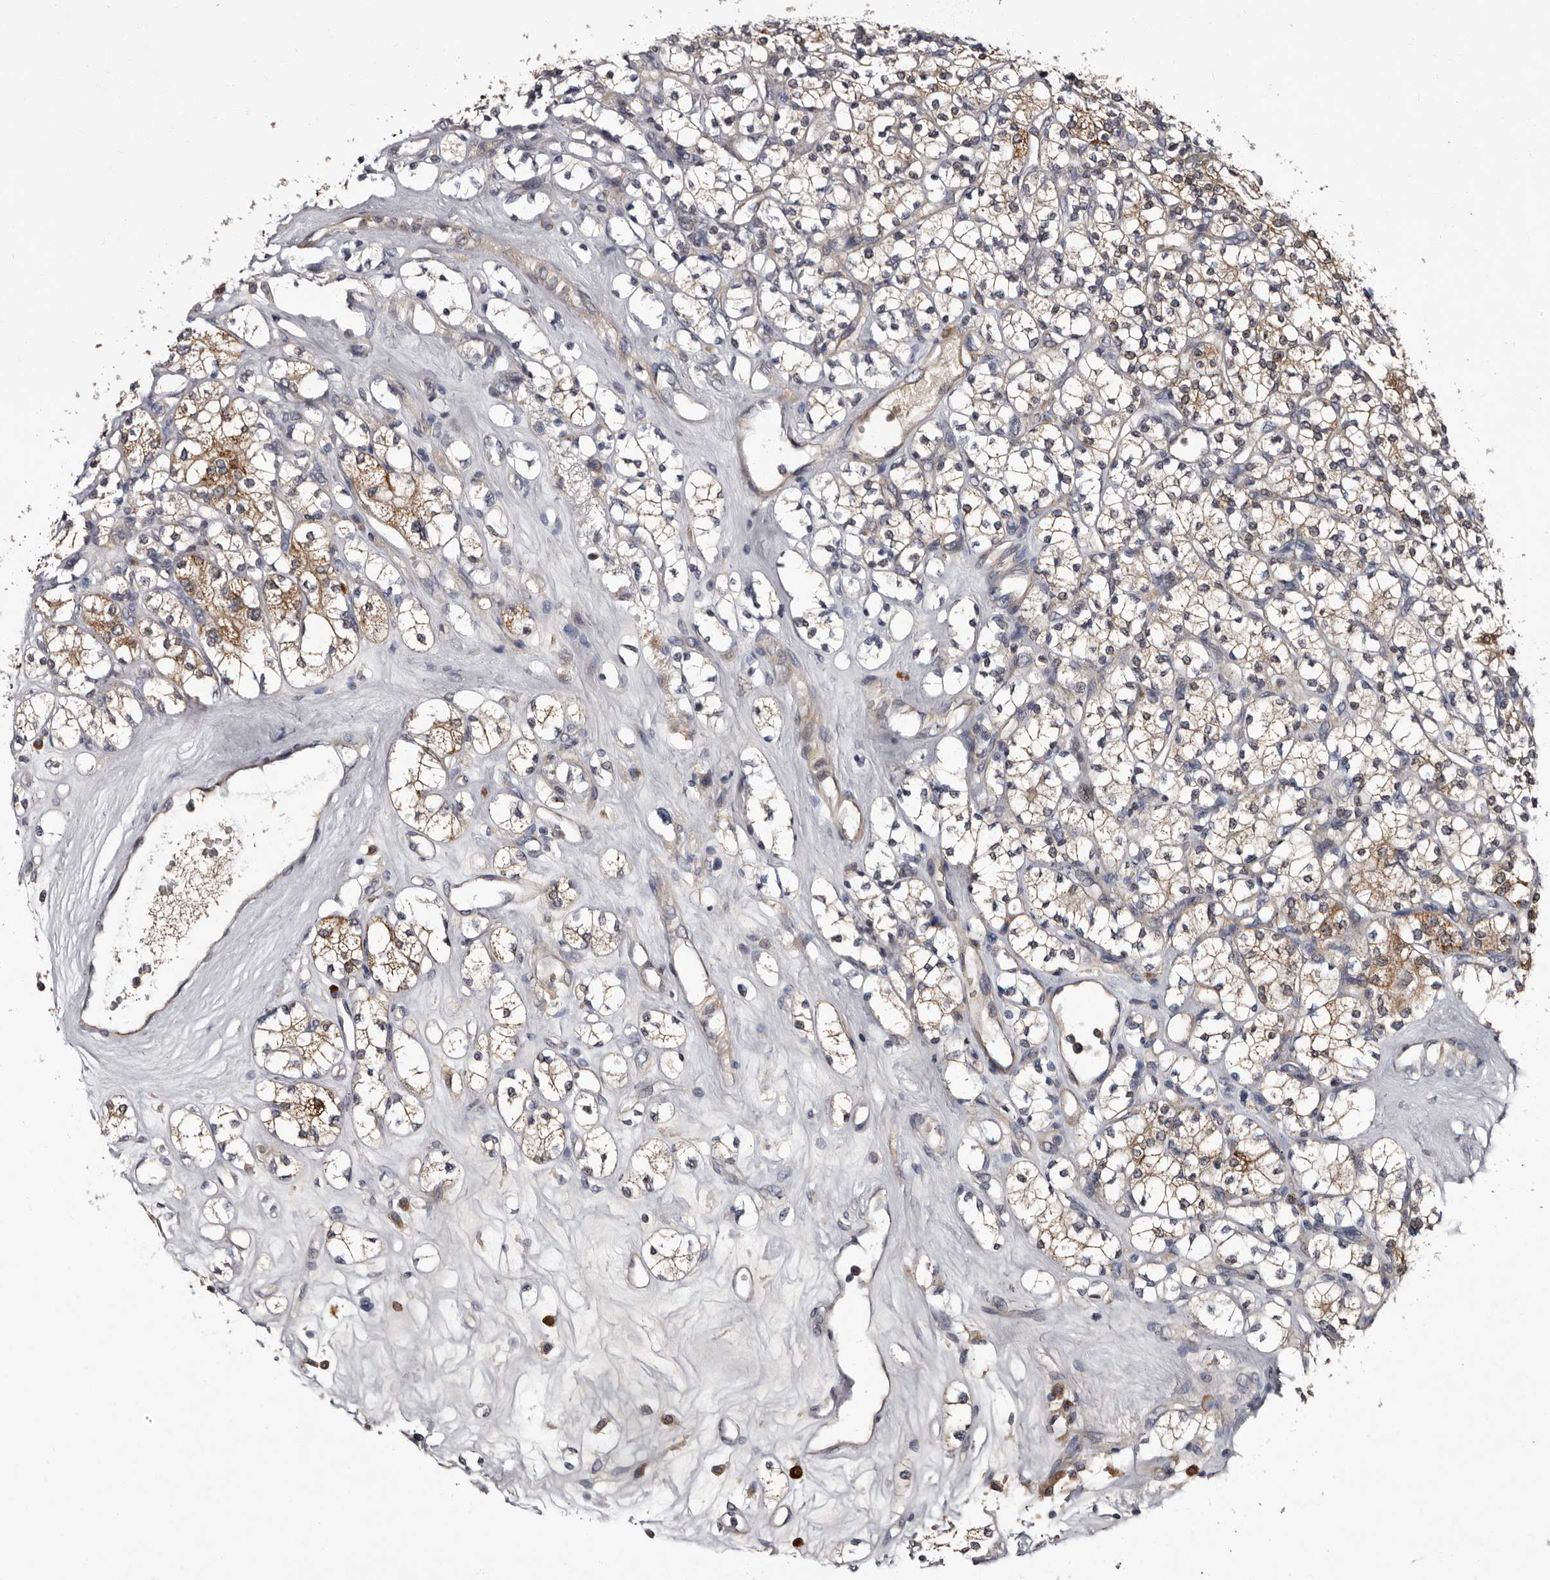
{"staining": {"intensity": "moderate", "quantity": ">75%", "location": "cytoplasmic/membranous"}, "tissue": "renal cancer", "cell_type": "Tumor cells", "image_type": "cancer", "snomed": [{"axis": "morphology", "description": "Adenocarcinoma, NOS"}, {"axis": "topography", "description": "Kidney"}], "caption": "About >75% of tumor cells in human renal cancer show moderate cytoplasmic/membranous protein positivity as visualized by brown immunohistochemical staining.", "gene": "DNPH1", "patient": {"sex": "male", "age": 77}}